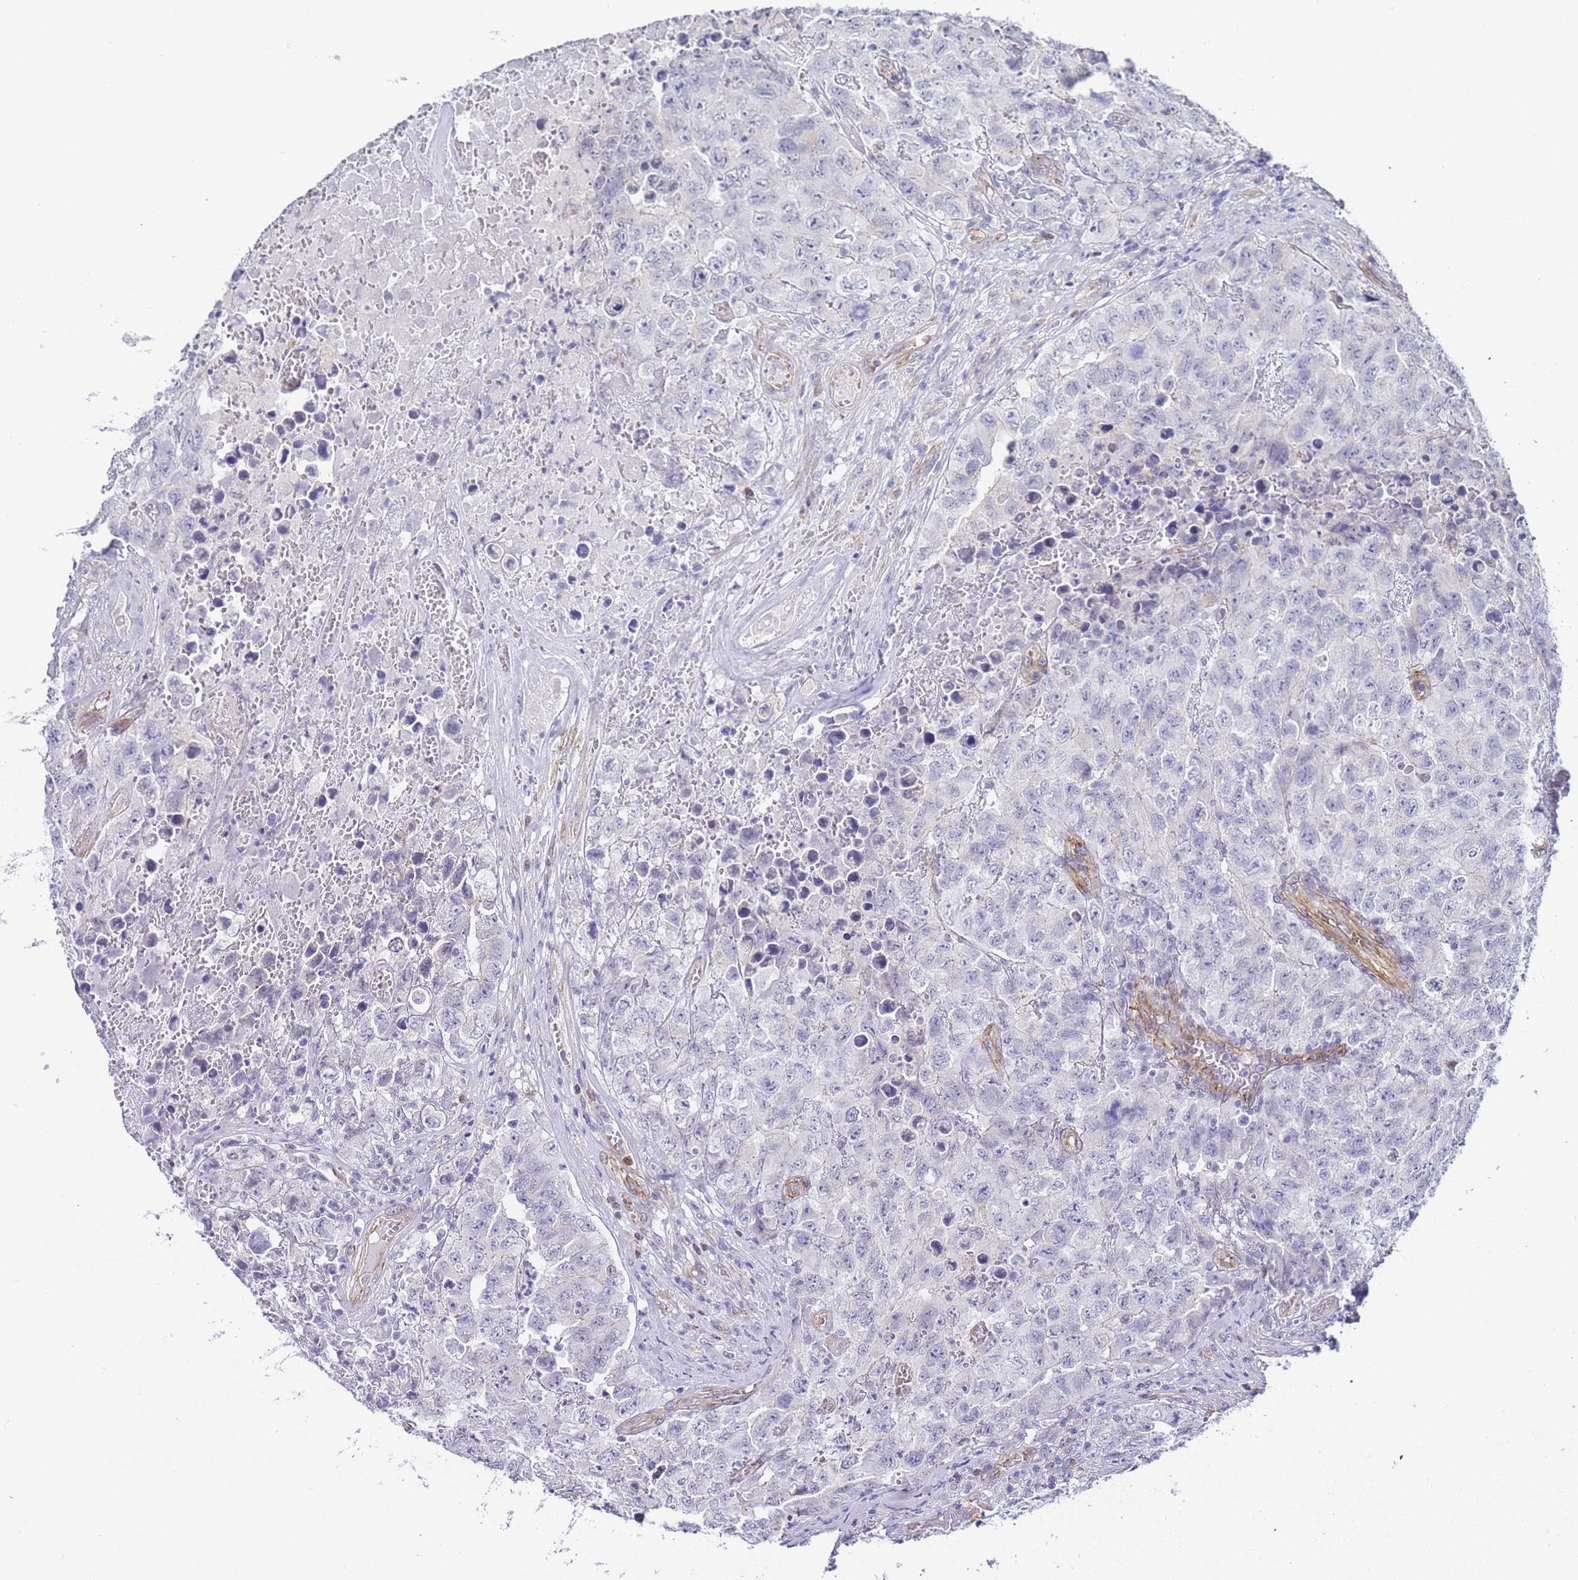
{"staining": {"intensity": "negative", "quantity": "none", "location": "none"}, "tissue": "testis cancer", "cell_type": "Tumor cells", "image_type": "cancer", "snomed": [{"axis": "morphology", "description": "Carcinoma, Embryonal, NOS"}, {"axis": "topography", "description": "Testis"}], "caption": "Micrograph shows no protein expression in tumor cells of testis cancer tissue.", "gene": "PDCD7", "patient": {"sex": "male", "age": 31}}